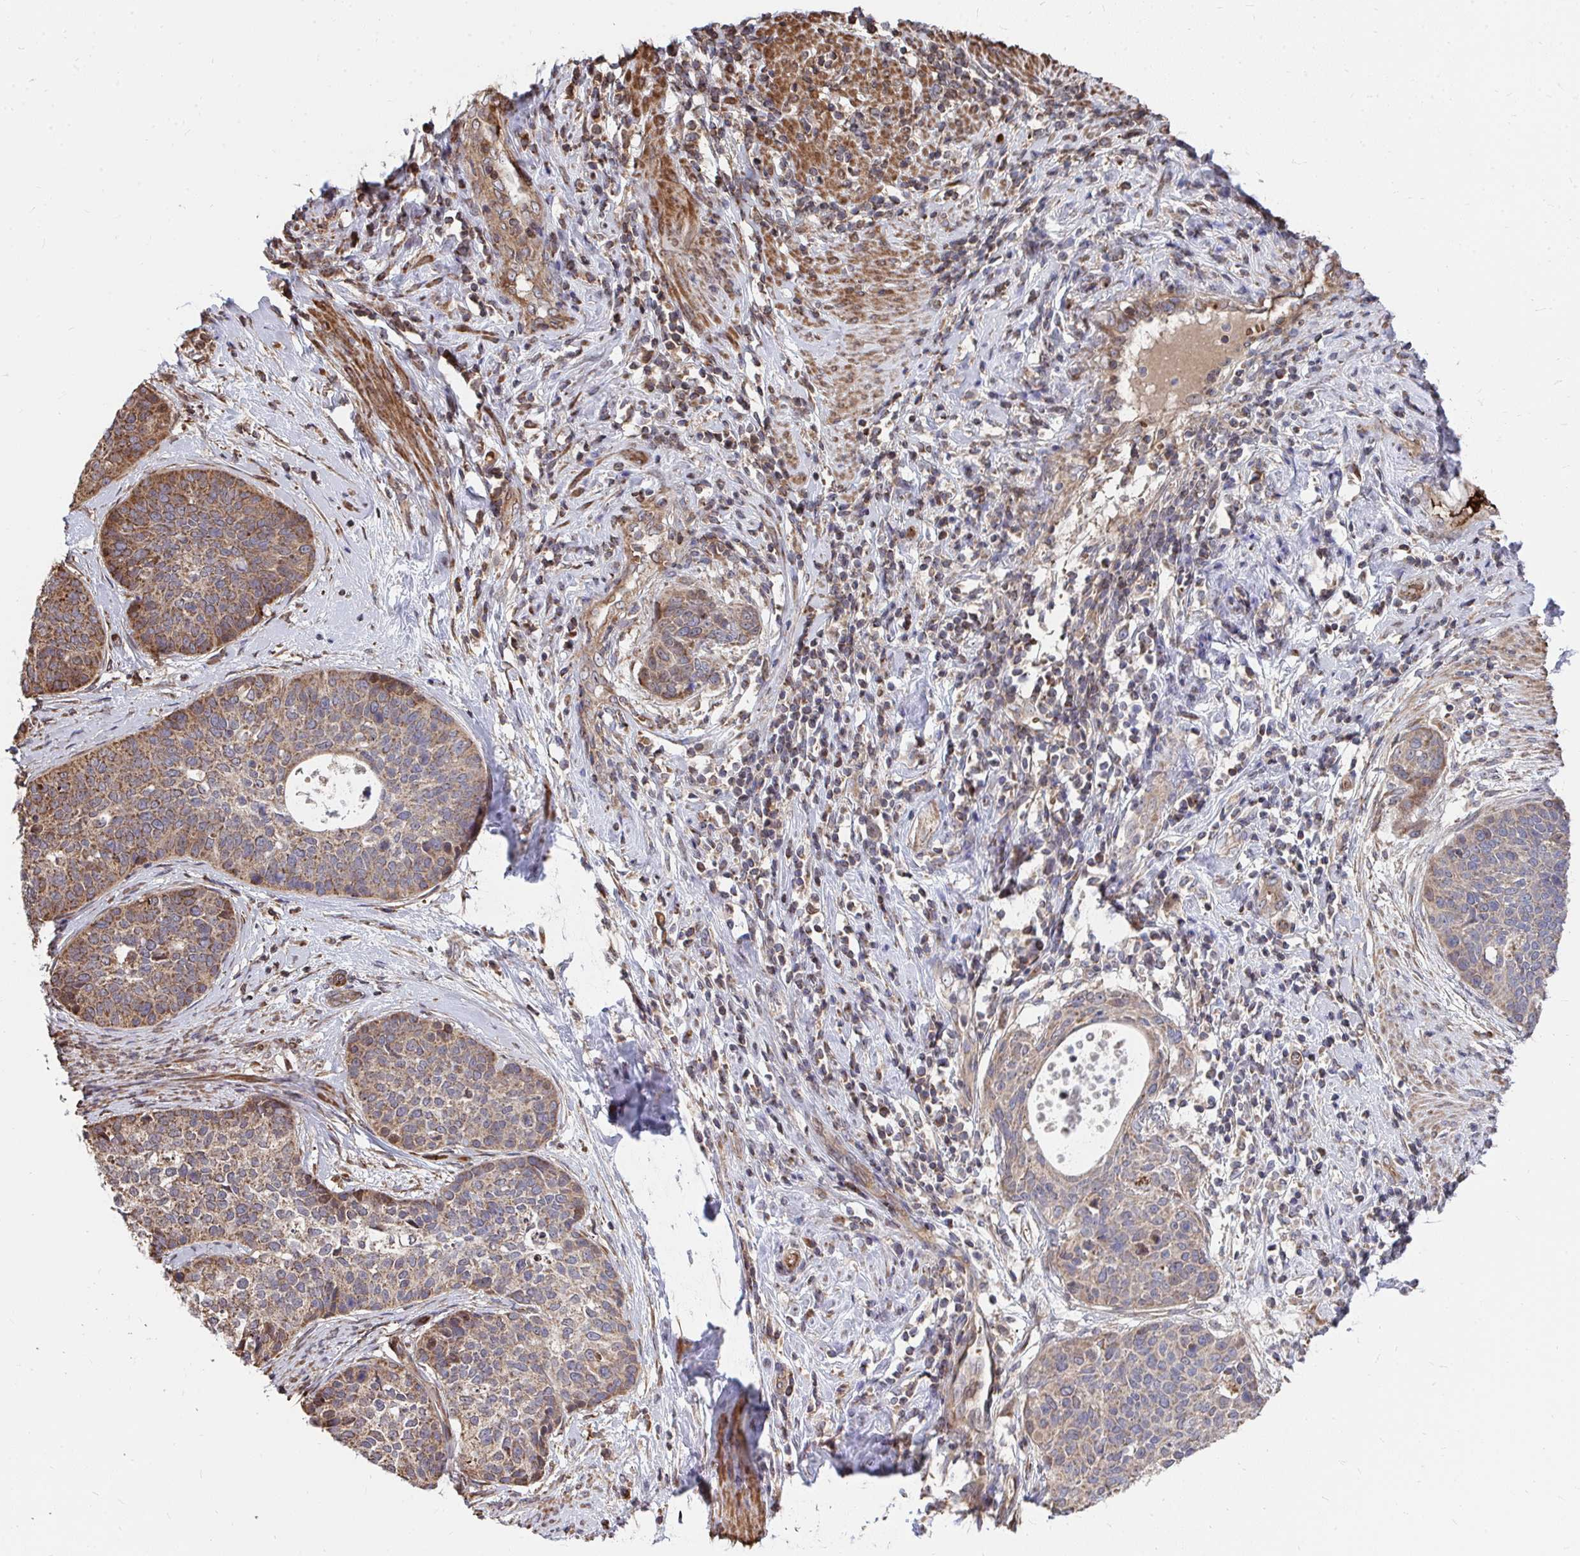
{"staining": {"intensity": "moderate", "quantity": "25%-75%", "location": "cytoplasmic/membranous"}, "tissue": "cervical cancer", "cell_type": "Tumor cells", "image_type": "cancer", "snomed": [{"axis": "morphology", "description": "Squamous cell carcinoma, NOS"}, {"axis": "topography", "description": "Cervix"}], "caption": "Cervical cancer tissue demonstrates moderate cytoplasmic/membranous positivity in approximately 25%-75% of tumor cells, visualized by immunohistochemistry.", "gene": "FAM89A", "patient": {"sex": "female", "age": 69}}